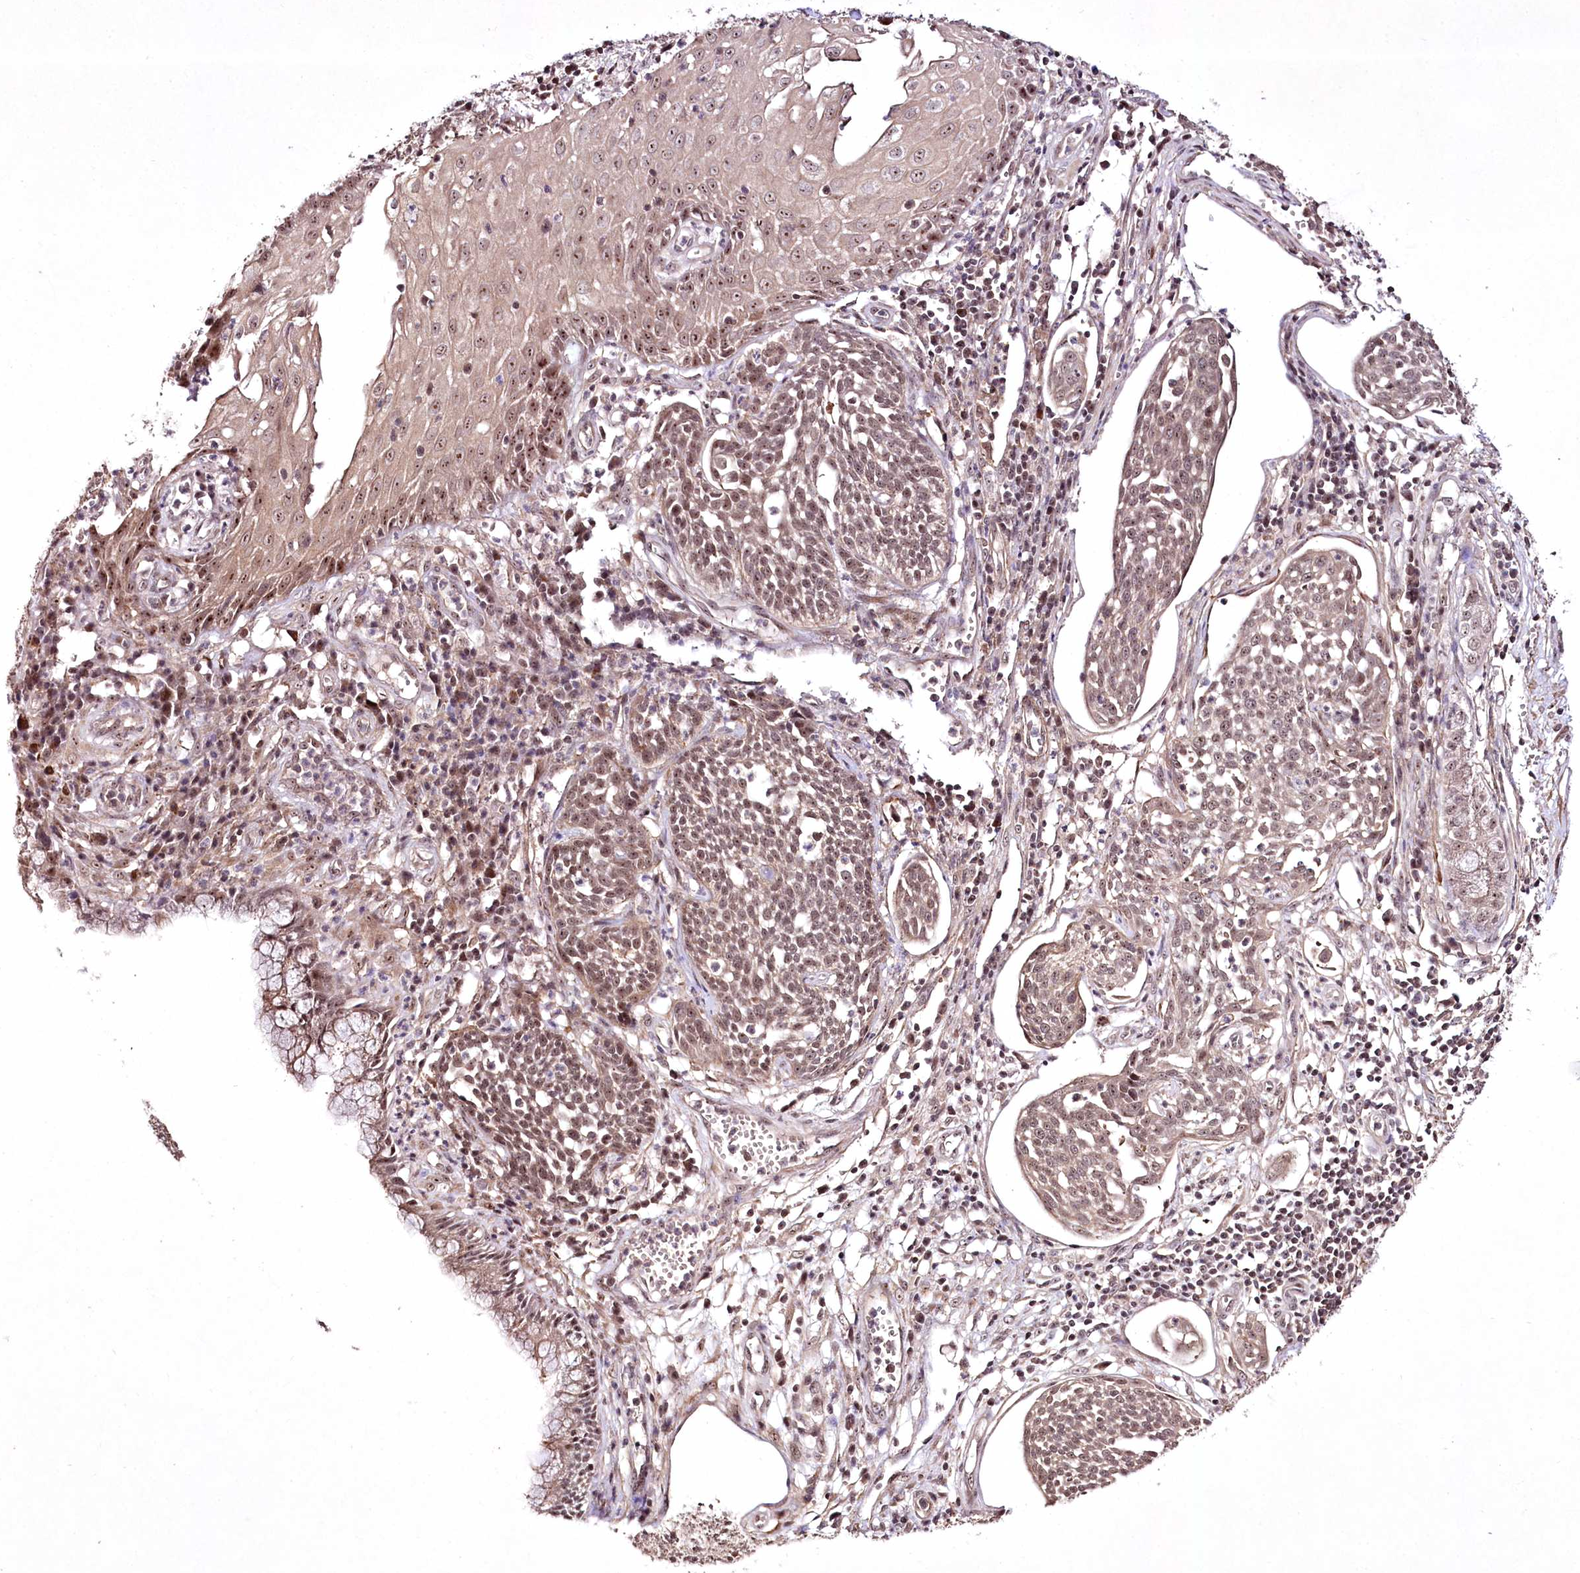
{"staining": {"intensity": "weak", "quantity": ">75%", "location": "nuclear"}, "tissue": "cervical cancer", "cell_type": "Tumor cells", "image_type": "cancer", "snomed": [{"axis": "morphology", "description": "Squamous cell carcinoma, NOS"}, {"axis": "topography", "description": "Cervix"}], "caption": "Cervical cancer (squamous cell carcinoma) stained with a brown dye reveals weak nuclear positive staining in approximately >75% of tumor cells.", "gene": "CCDC59", "patient": {"sex": "female", "age": 34}}